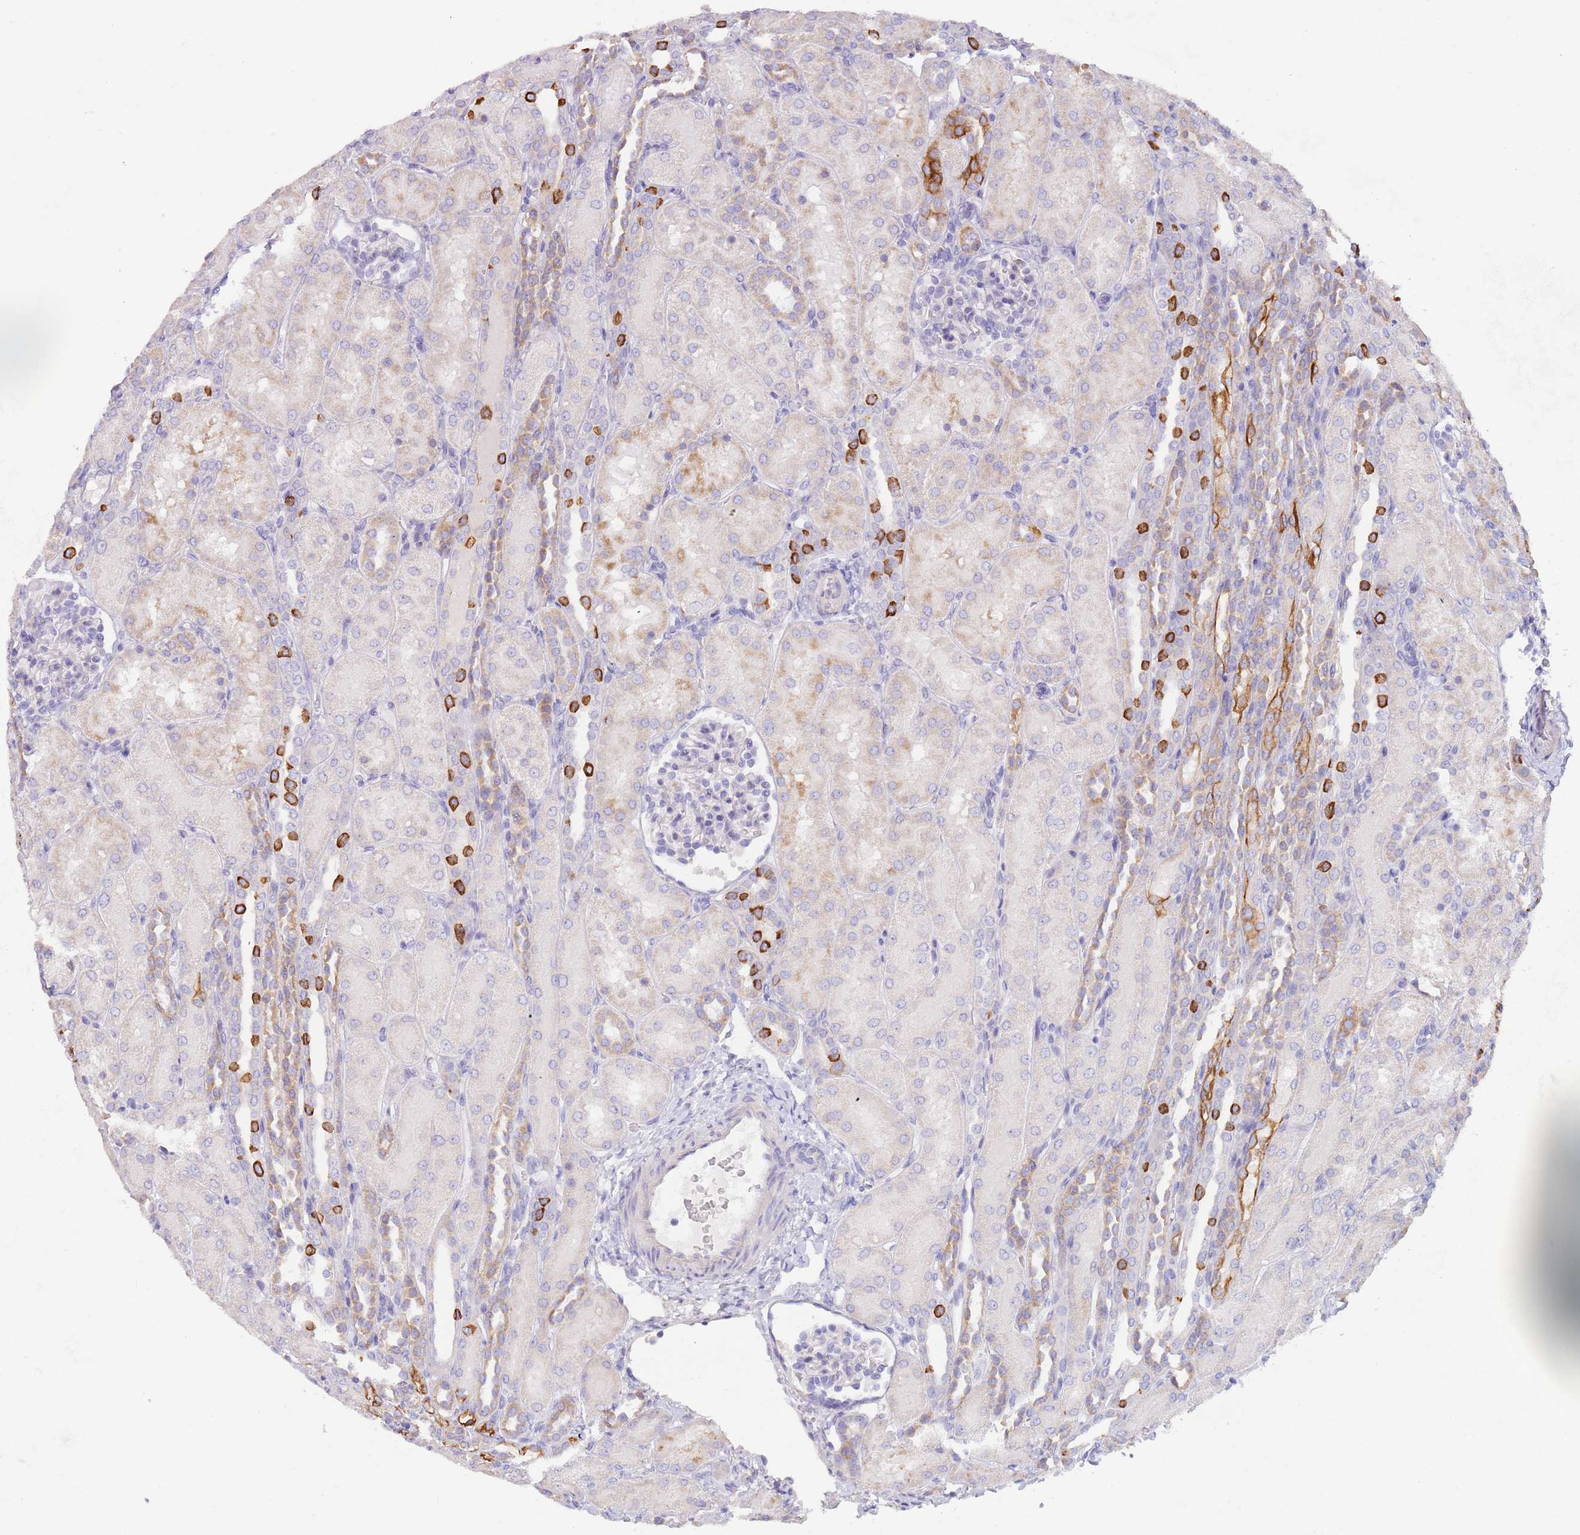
{"staining": {"intensity": "negative", "quantity": "none", "location": "none"}, "tissue": "kidney", "cell_type": "Cells in glomeruli", "image_type": "normal", "snomed": [{"axis": "morphology", "description": "Normal tissue, NOS"}, {"axis": "topography", "description": "Kidney"}], "caption": "Cells in glomeruli show no significant positivity in unremarkable kidney. The staining was performed using DAB (3,3'-diaminobenzidine) to visualize the protein expression in brown, while the nuclei were stained in blue with hematoxylin (Magnification: 20x).", "gene": "CCDC149", "patient": {"sex": "male", "age": 1}}